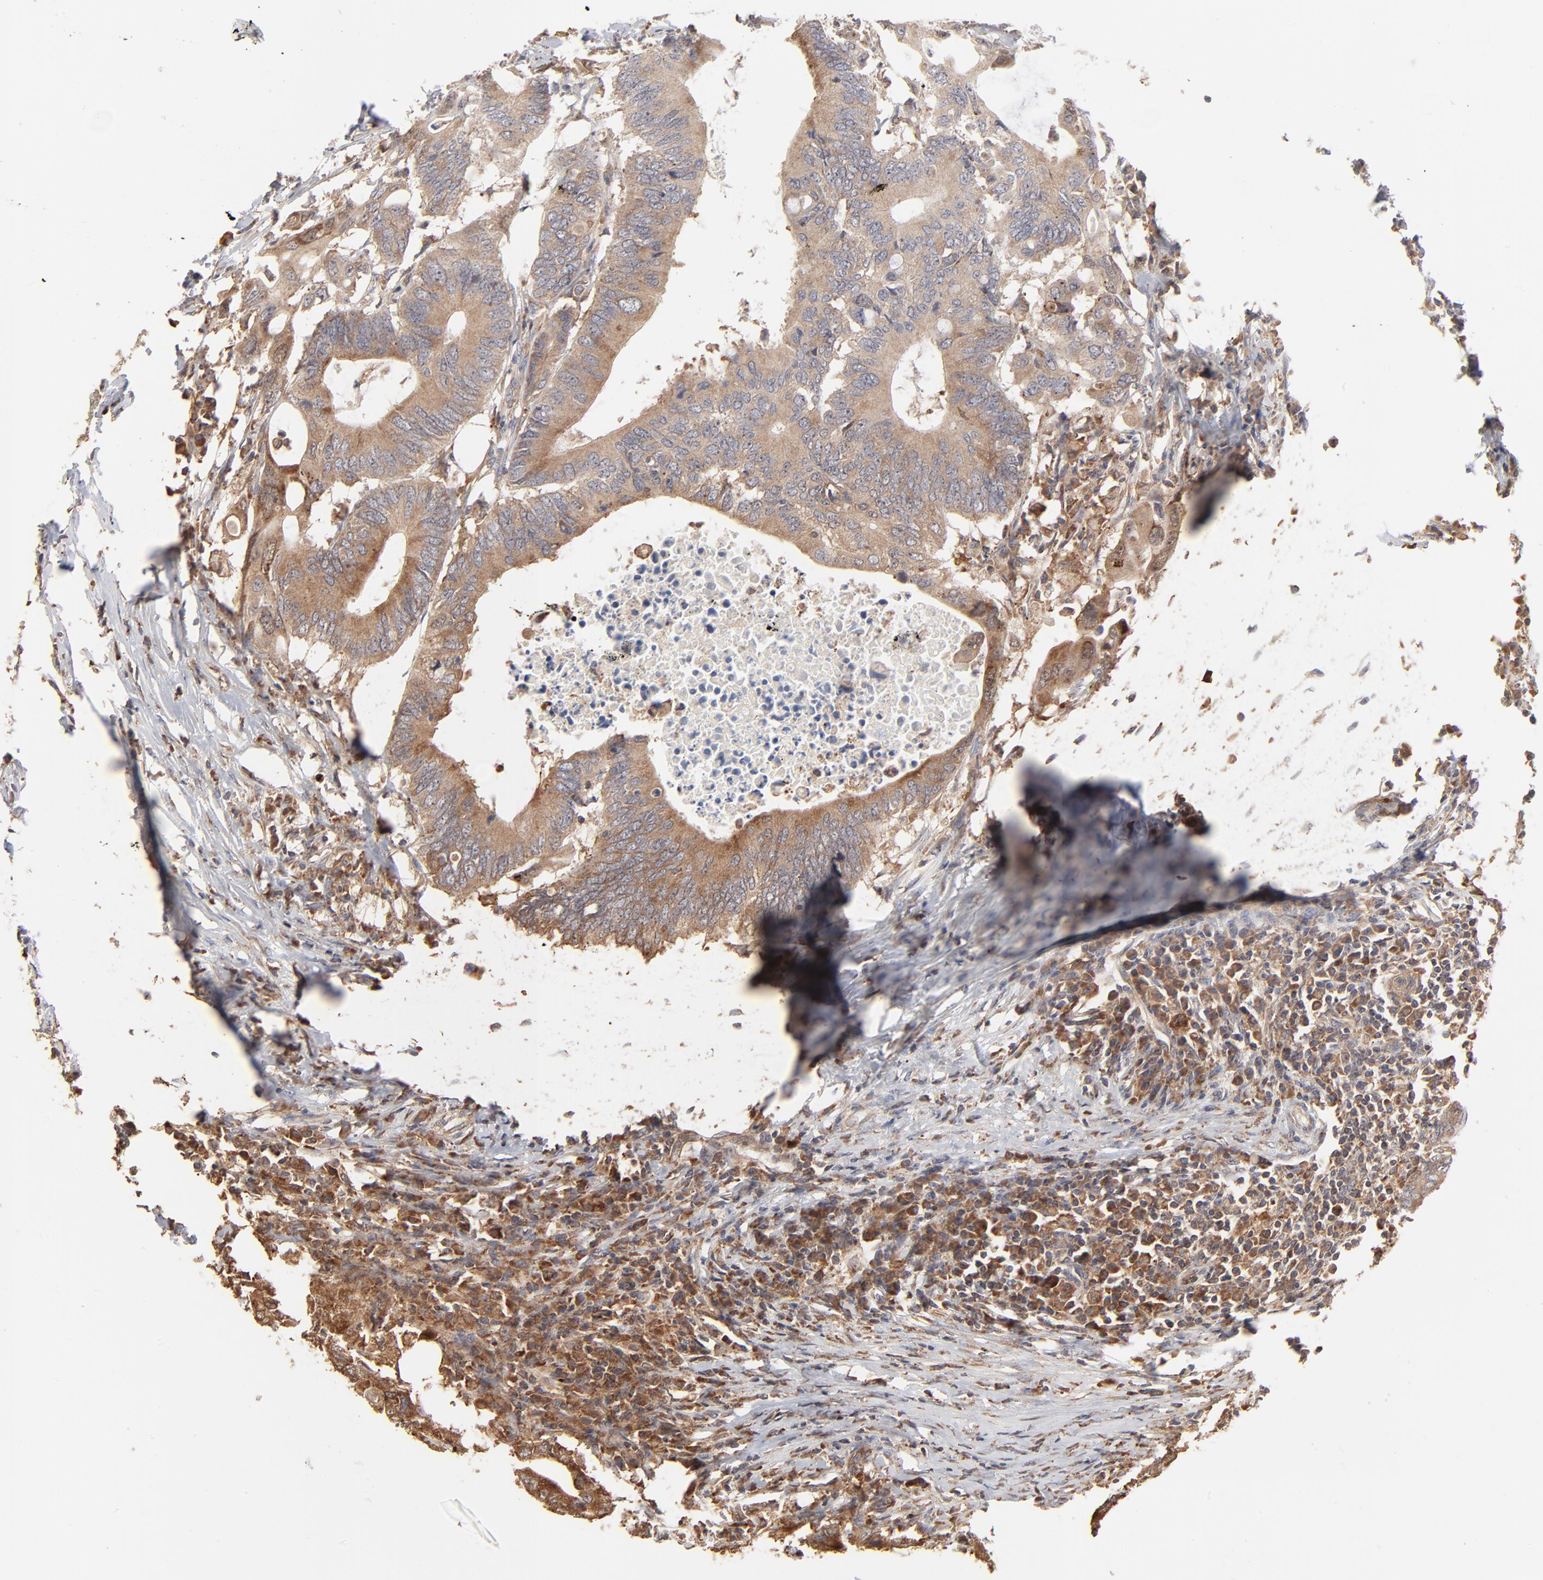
{"staining": {"intensity": "strong", "quantity": ">75%", "location": "cytoplasmic/membranous"}, "tissue": "colorectal cancer", "cell_type": "Tumor cells", "image_type": "cancer", "snomed": [{"axis": "morphology", "description": "Adenocarcinoma, NOS"}, {"axis": "topography", "description": "Colon"}], "caption": "IHC (DAB) staining of colorectal adenocarcinoma exhibits strong cytoplasmic/membranous protein positivity in approximately >75% of tumor cells.", "gene": "RNF213", "patient": {"sex": "male", "age": 71}}